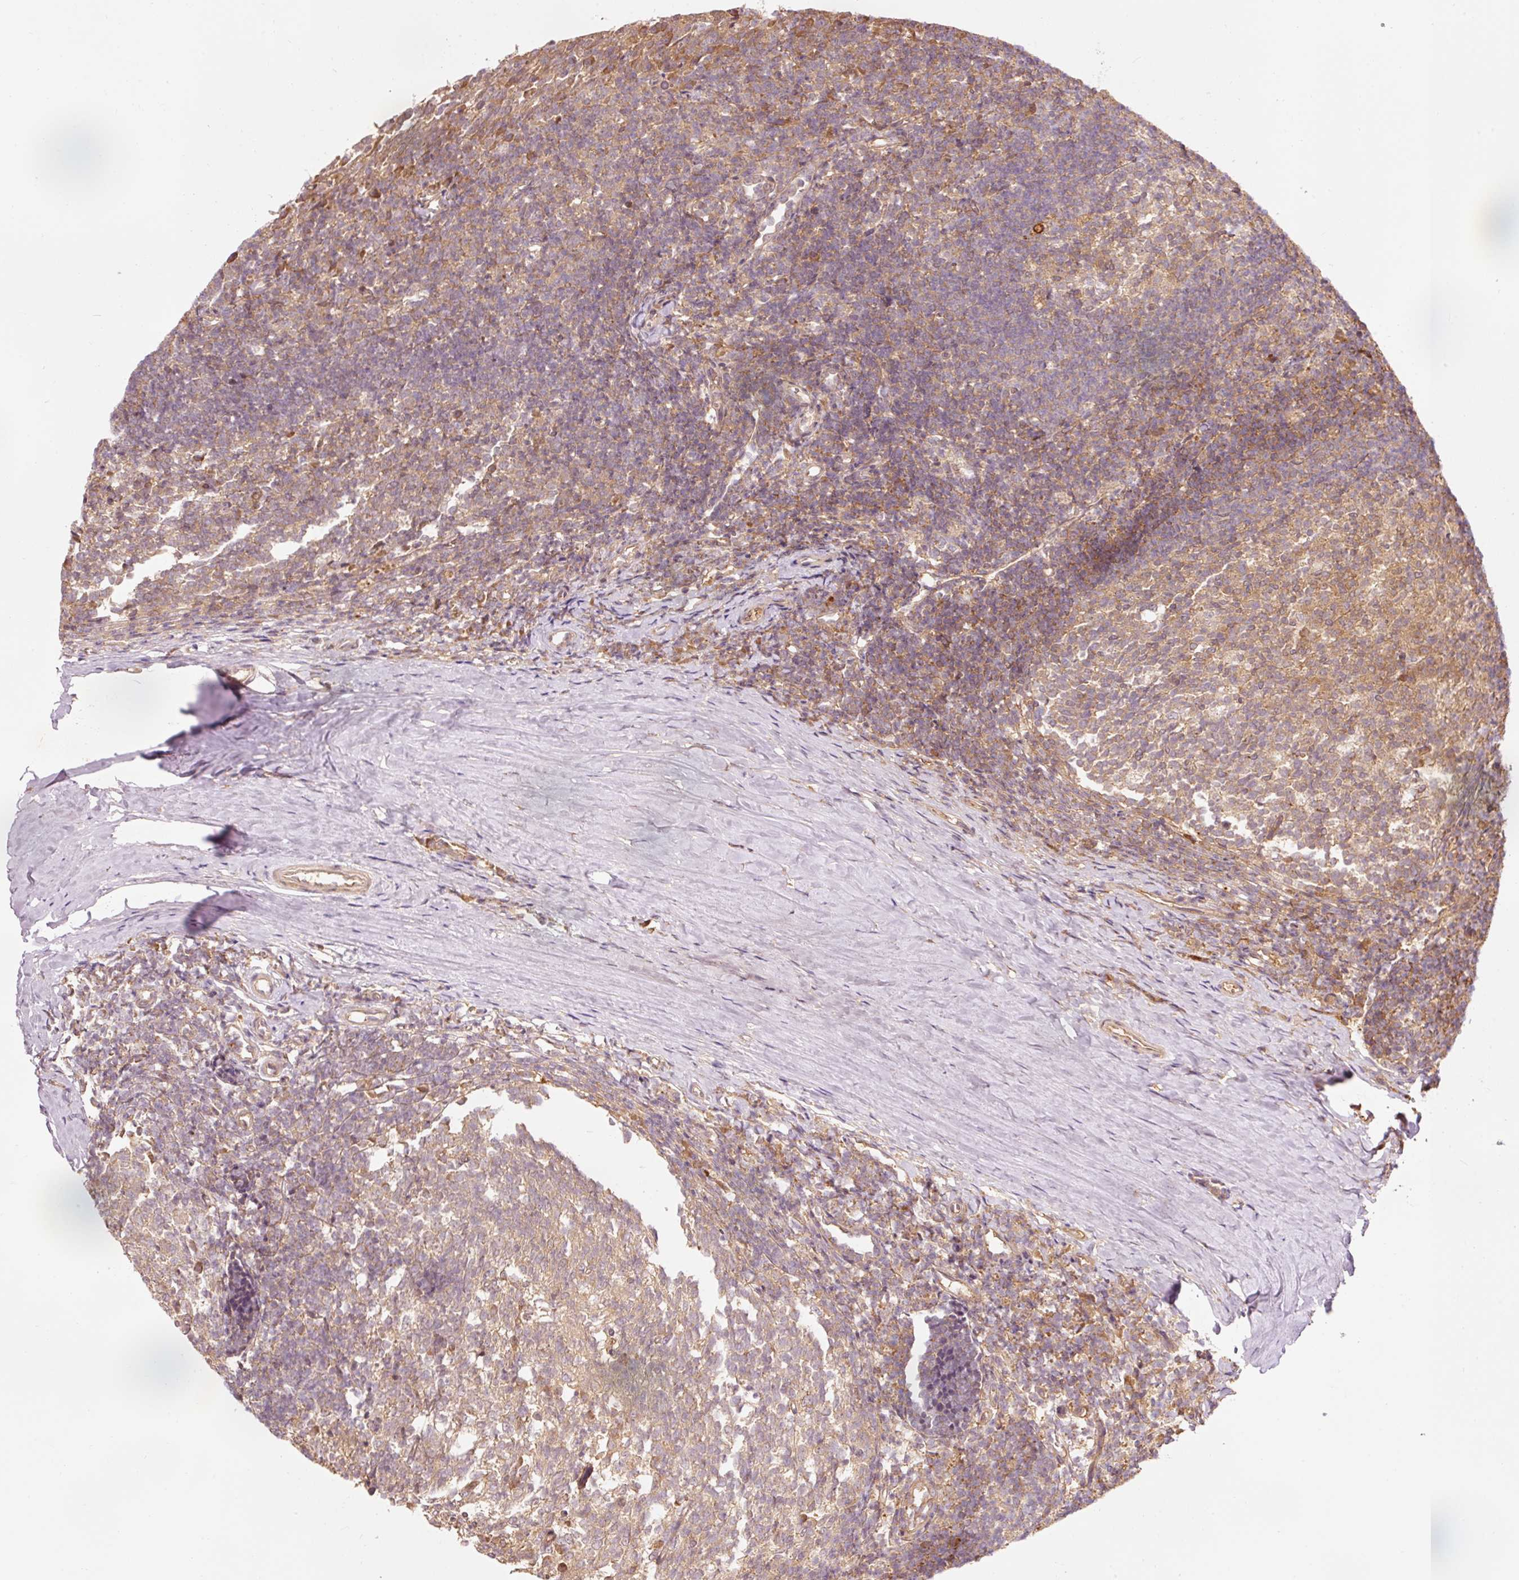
{"staining": {"intensity": "moderate", "quantity": "25%-75%", "location": "cytoplasmic/membranous"}, "tissue": "tonsil", "cell_type": "Germinal center cells", "image_type": "normal", "snomed": [{"axis": "morphology", "description": "Normal tissue, NOS"}, {"axis": "topography", "description": "Tonsil"}], "caption": "Moderate cytoplasmic/membranous positivity is seen in about 25%-75% of germinal center cells in benign tonsil. Nuclei are stained in blue.", "gene": "PDAP1", "patient": {"sex": "female", "age": 10}}